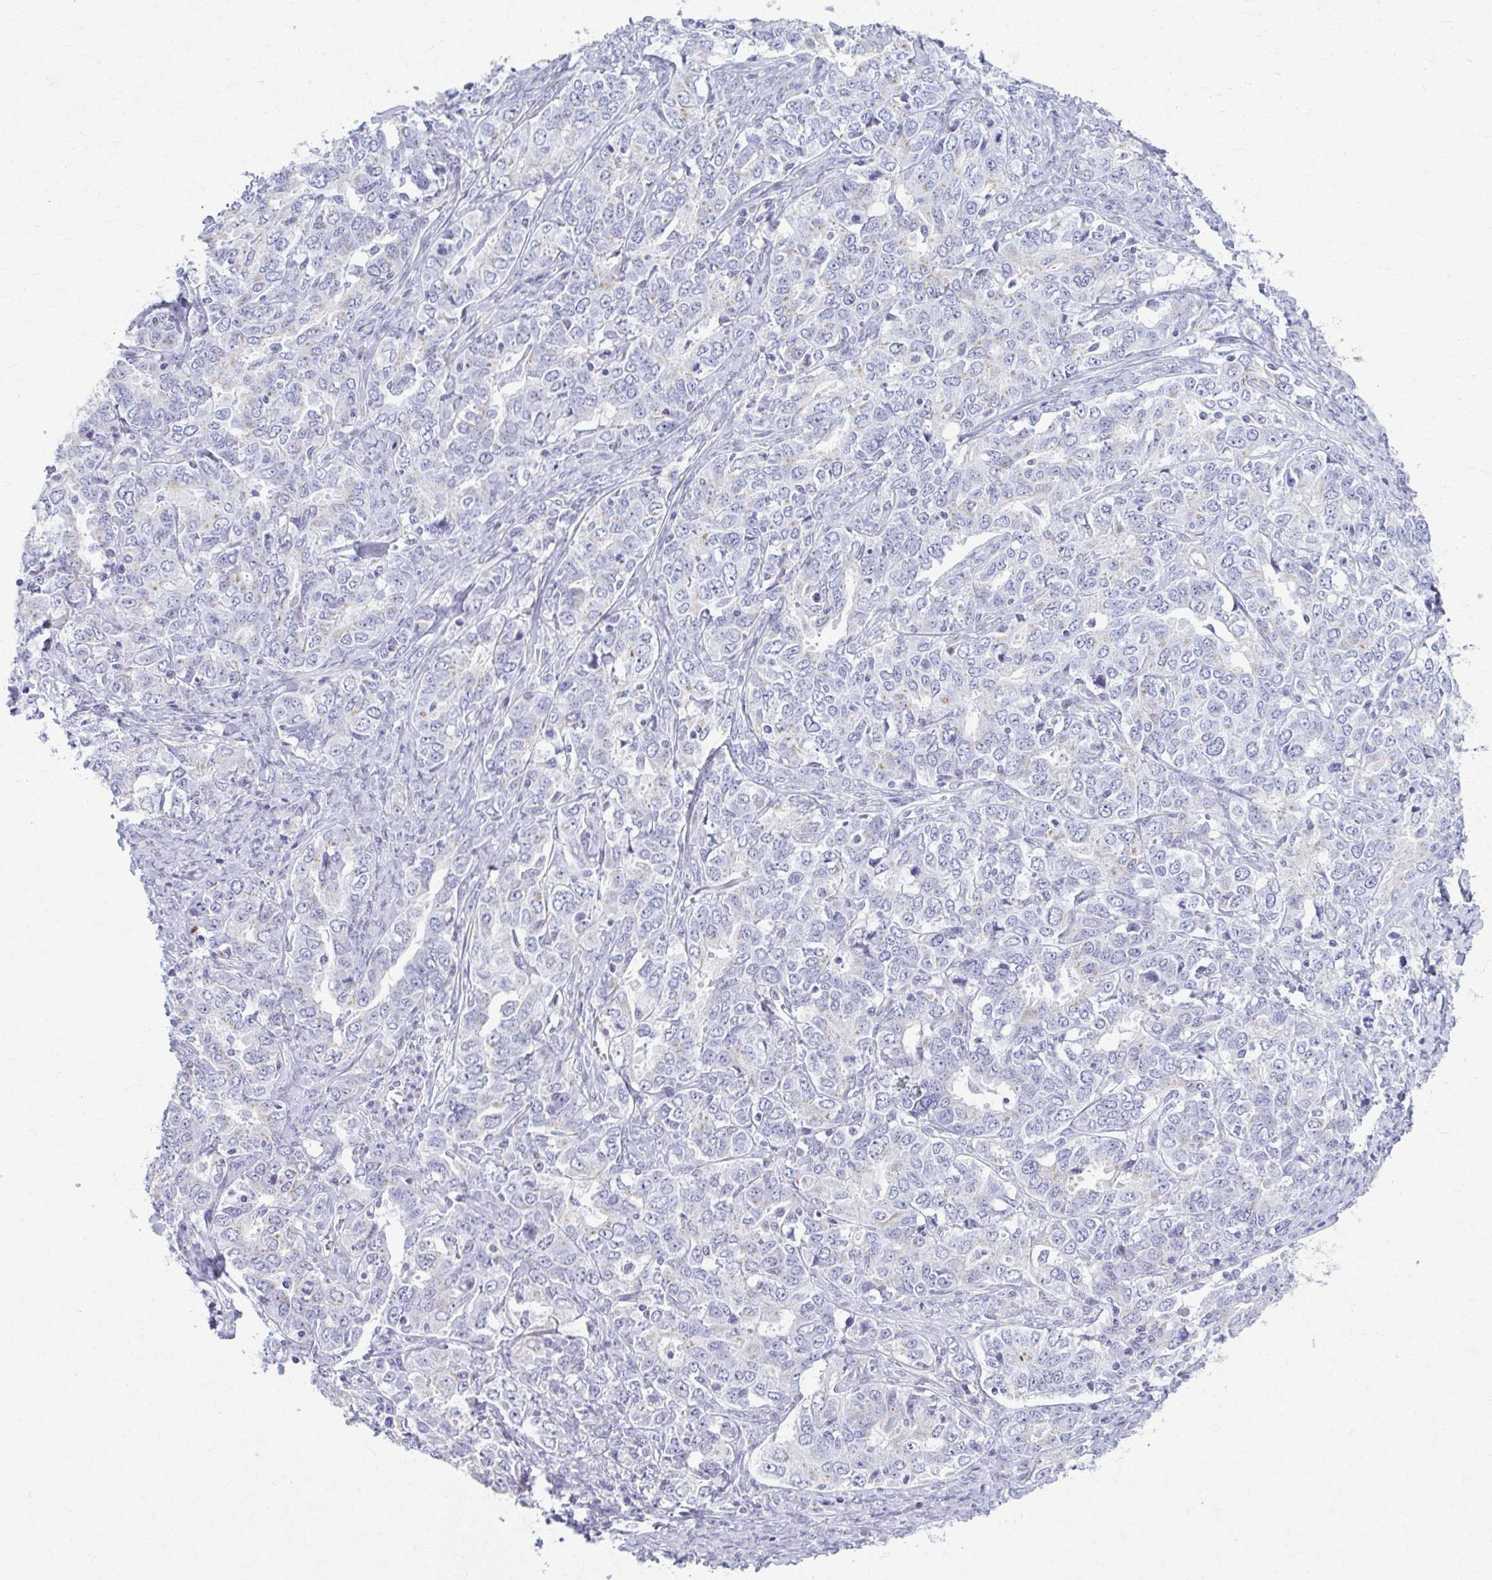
{"staining": {"intensity": "negative", "quantity": "none", "location": "none"}, "tissue": "ovarian cancer", "cell_type": "Tumor cells", "image_type": "cancer", "snomed": [{"axis": "morphology", "description": "Carcinoma, endometroid"}, {"axis": "topography", "description": "Ovary"}], "caption": "This is a histopathology image of immunohistochemistry staining of ovarian cancer (endometroid carcinoma), which shows no positivity in tumor cells.", "gene": "SCLY", "patient": {"sex": "female", "age": 62}}